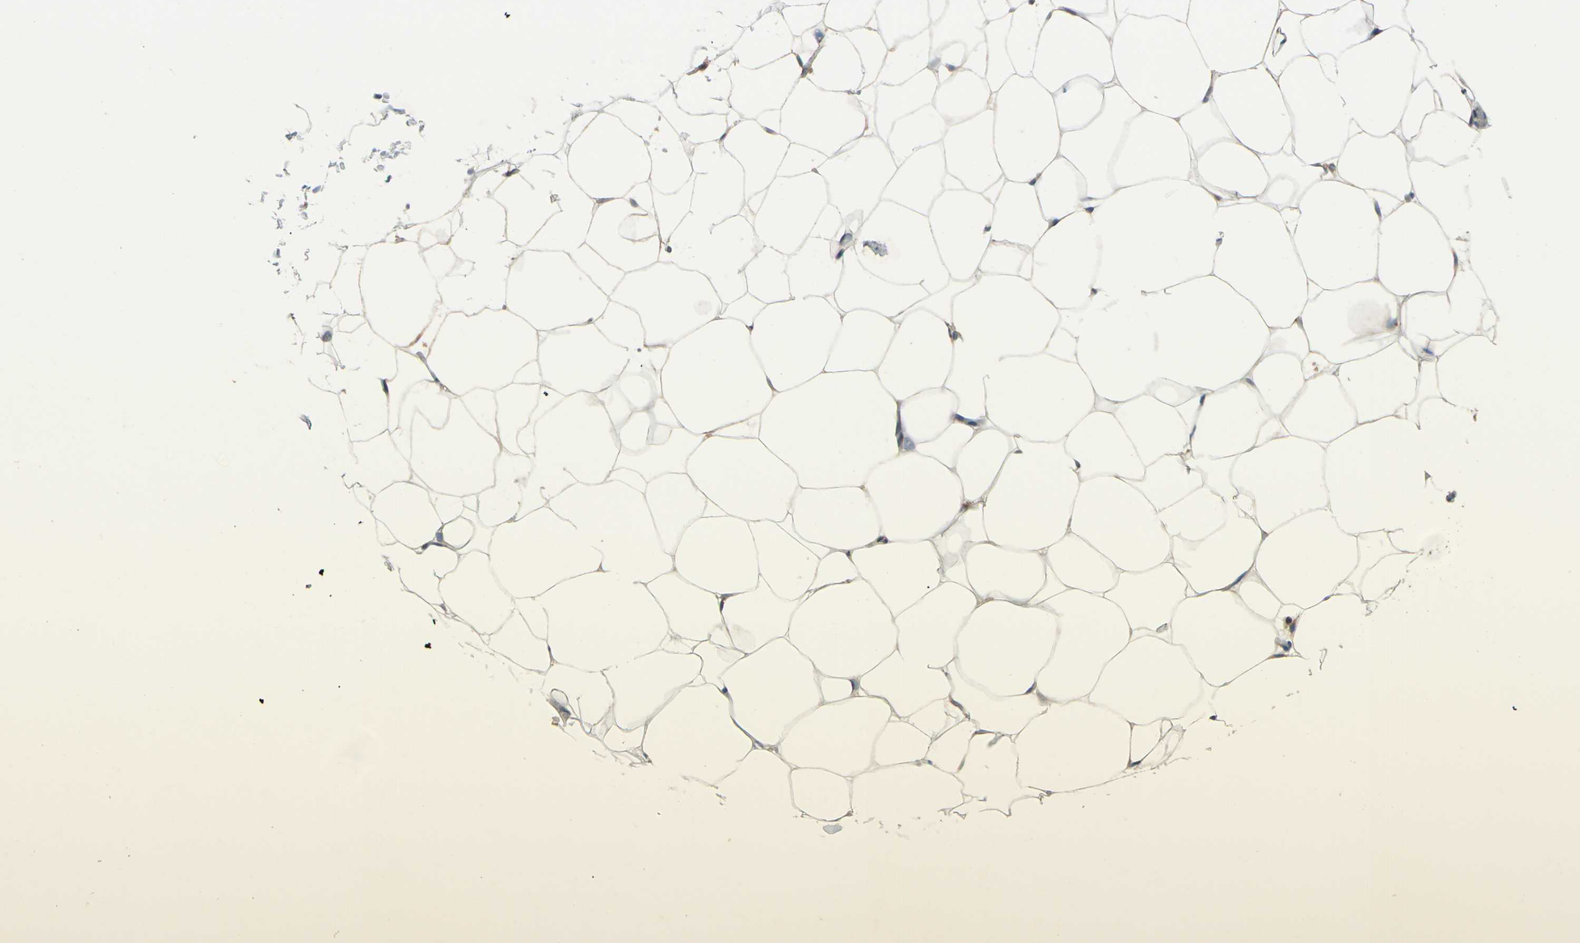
{"staining": {"intensity": "moderate", "quantity": ">75%", "location": "cytoplasmic/membranous"}, "tissue": "adipose tissue", "cell_type": "Adipocytes", "image_type": "normal", "snomed": [{"axis": "morphology", "description": "Normal tissue, NOS"}, {"axis": "topography", "description": "Breast"}, {"axis": "topography", "description": "Adipose tissue"}], "caption": "The histopathology image shows immunohistochemical staining of normal adipose tissue. There is moderate cytoplasmic/membranous positivity is identified in about >75% of adipocytes. The staining is performed using DAB brown chromogen to label protein expression. The nuclei are counter-stained blue using hematoxylin.", "gene": "CLCC1", "patient": {"sex": "female", "age": 25}}